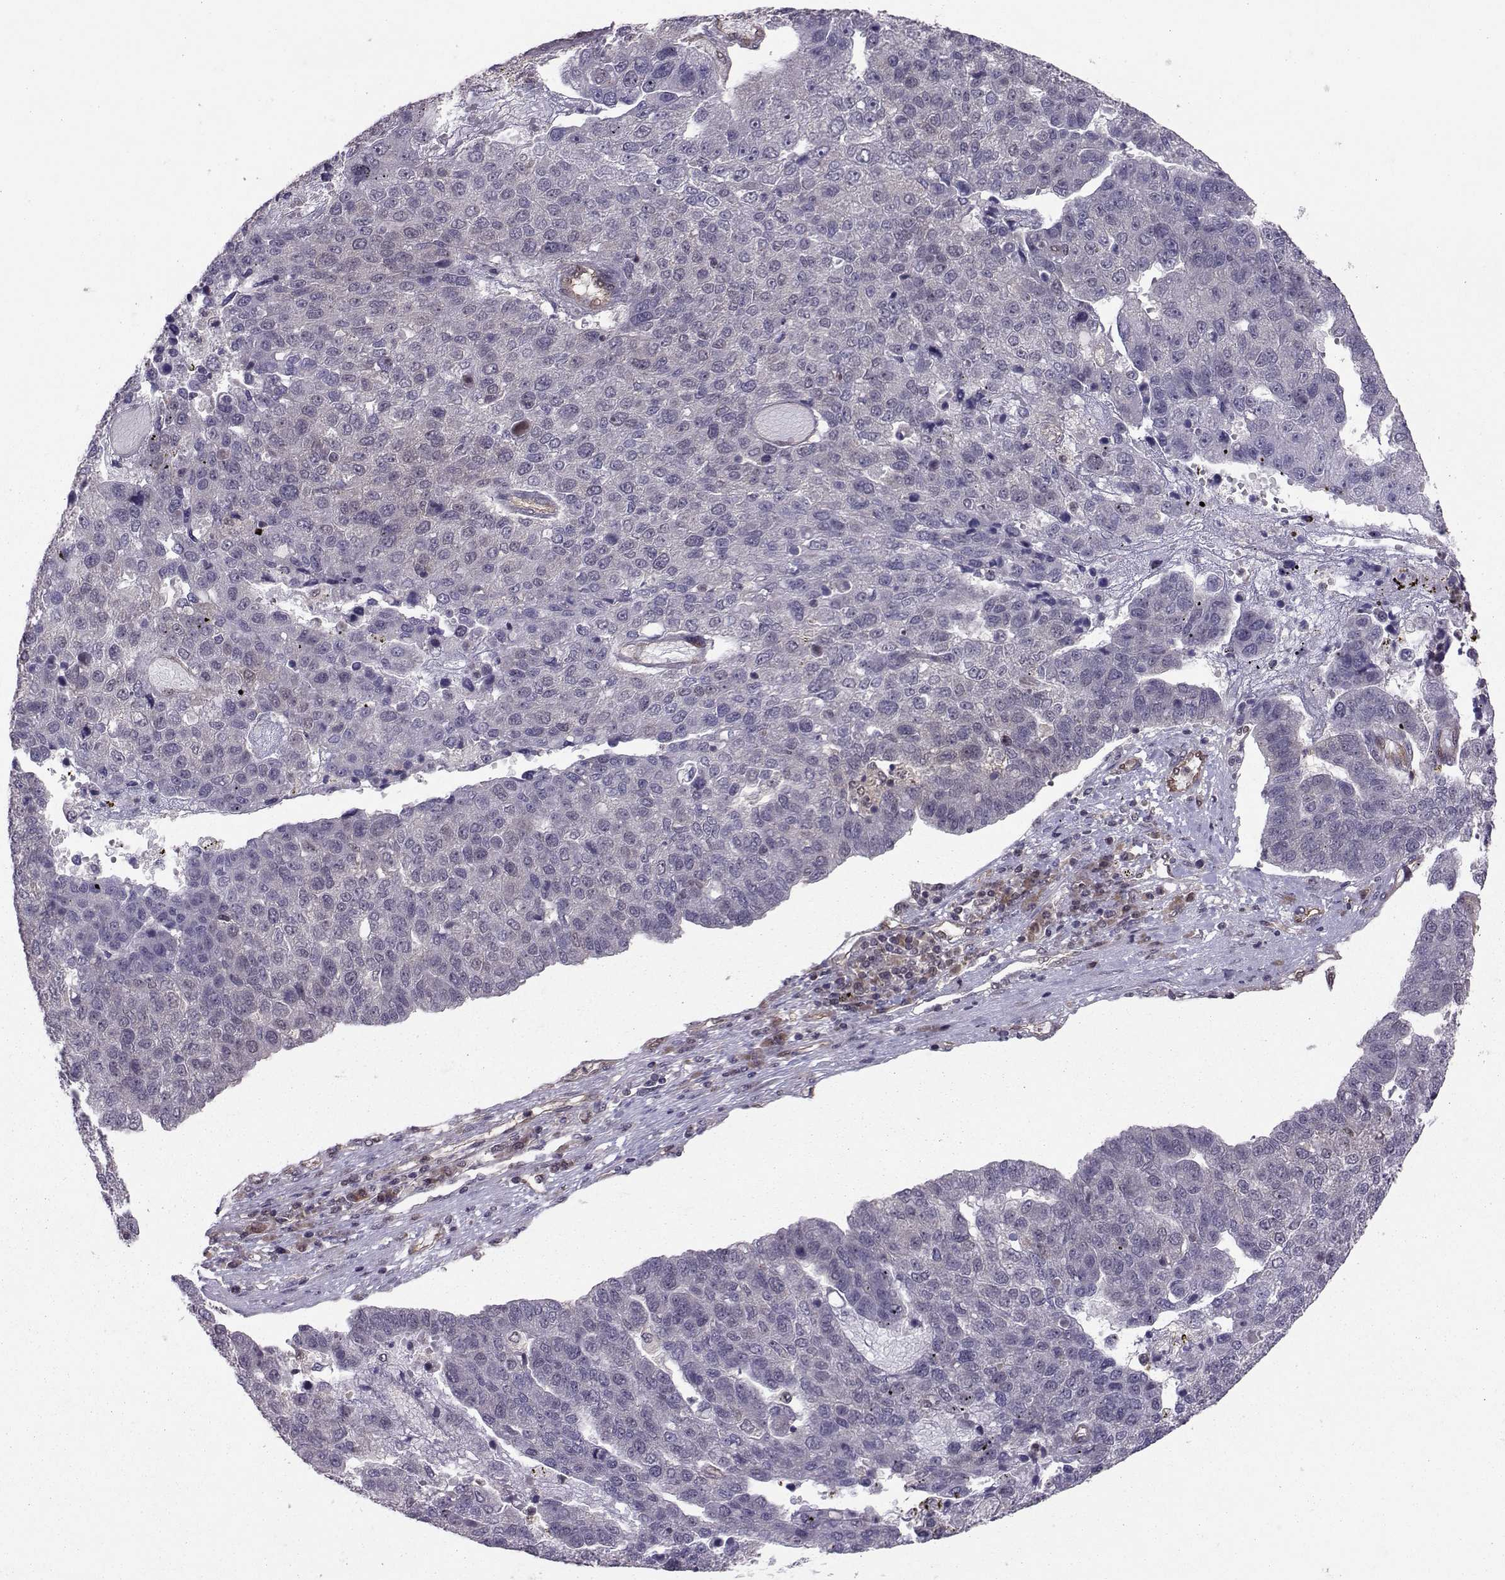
{"staining": {"intensity": "negative", "quantity": "none", "location": "none"}, "tissue": "pancreatic cancer", "cell_type": "Tumor cells", "image_type": "cancer", "snomed": [{"axis": "morphology", "description": "Adenocarcinoma, NOS"}, {"axis": "topography", "description": "Pancreas"}], "caption": "DAB immunohistochemical staining of human adenocarcinoma (pancreatic) shows no significant expression in tumor cells.", "gene": "PPP2R2A", "patient": {"sex": "female", "age": 61}}